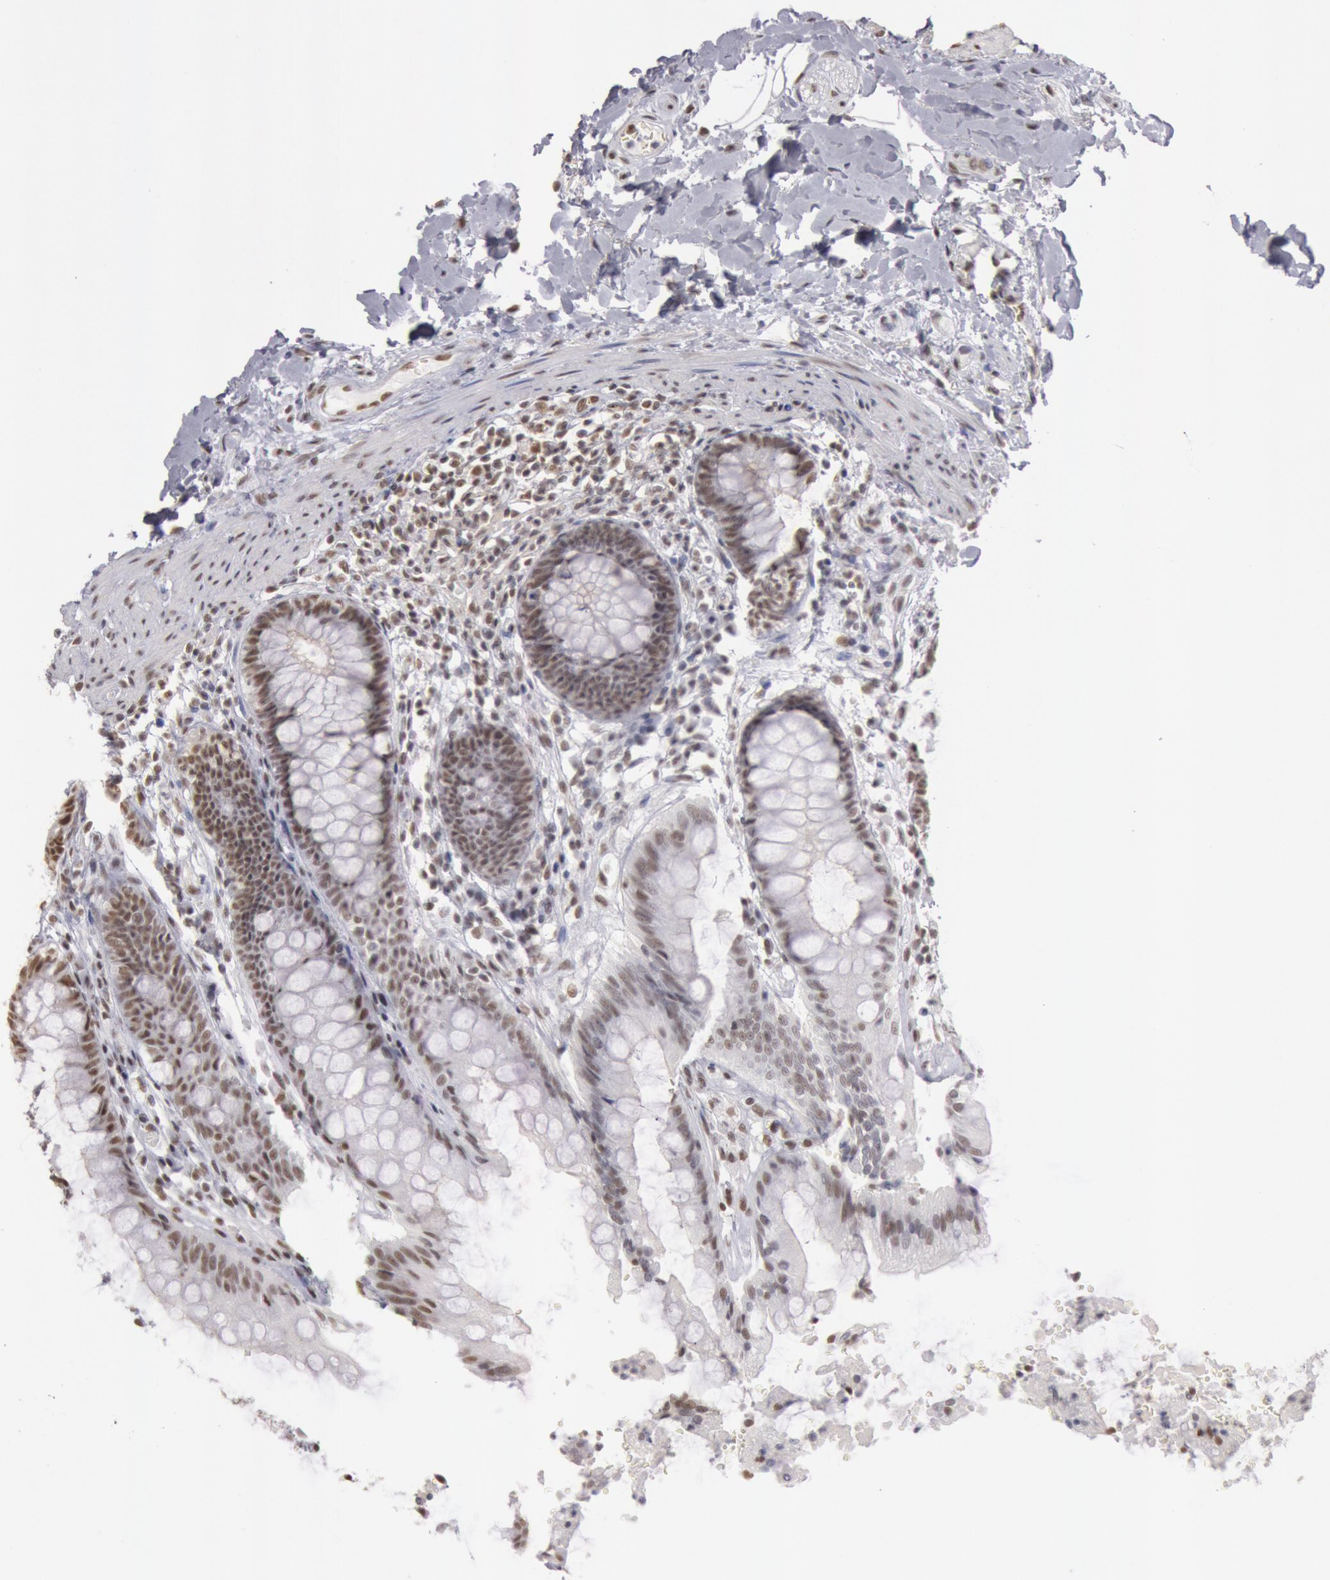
{"staining": {"intensity": "weak", "quantity": ">75%", "location": "nuclear"}, "tissue": "rectum", "cell_type": "Glandular cells", "image_type": "normal", "snomed": [{"axis": "morphology", "description": "Normal tissue, NOS"}, {"axis": "topography", "description": "Rectum"}], "caption": "Immunohistochemical staining of normal rectum shows low levels of weak nuclear positivity in about >75% of glandular cells. (IHC, brightfield microscopy, high magnification).", "gene": "ESS2", "patient": {"sex": "female", "age": 46}}